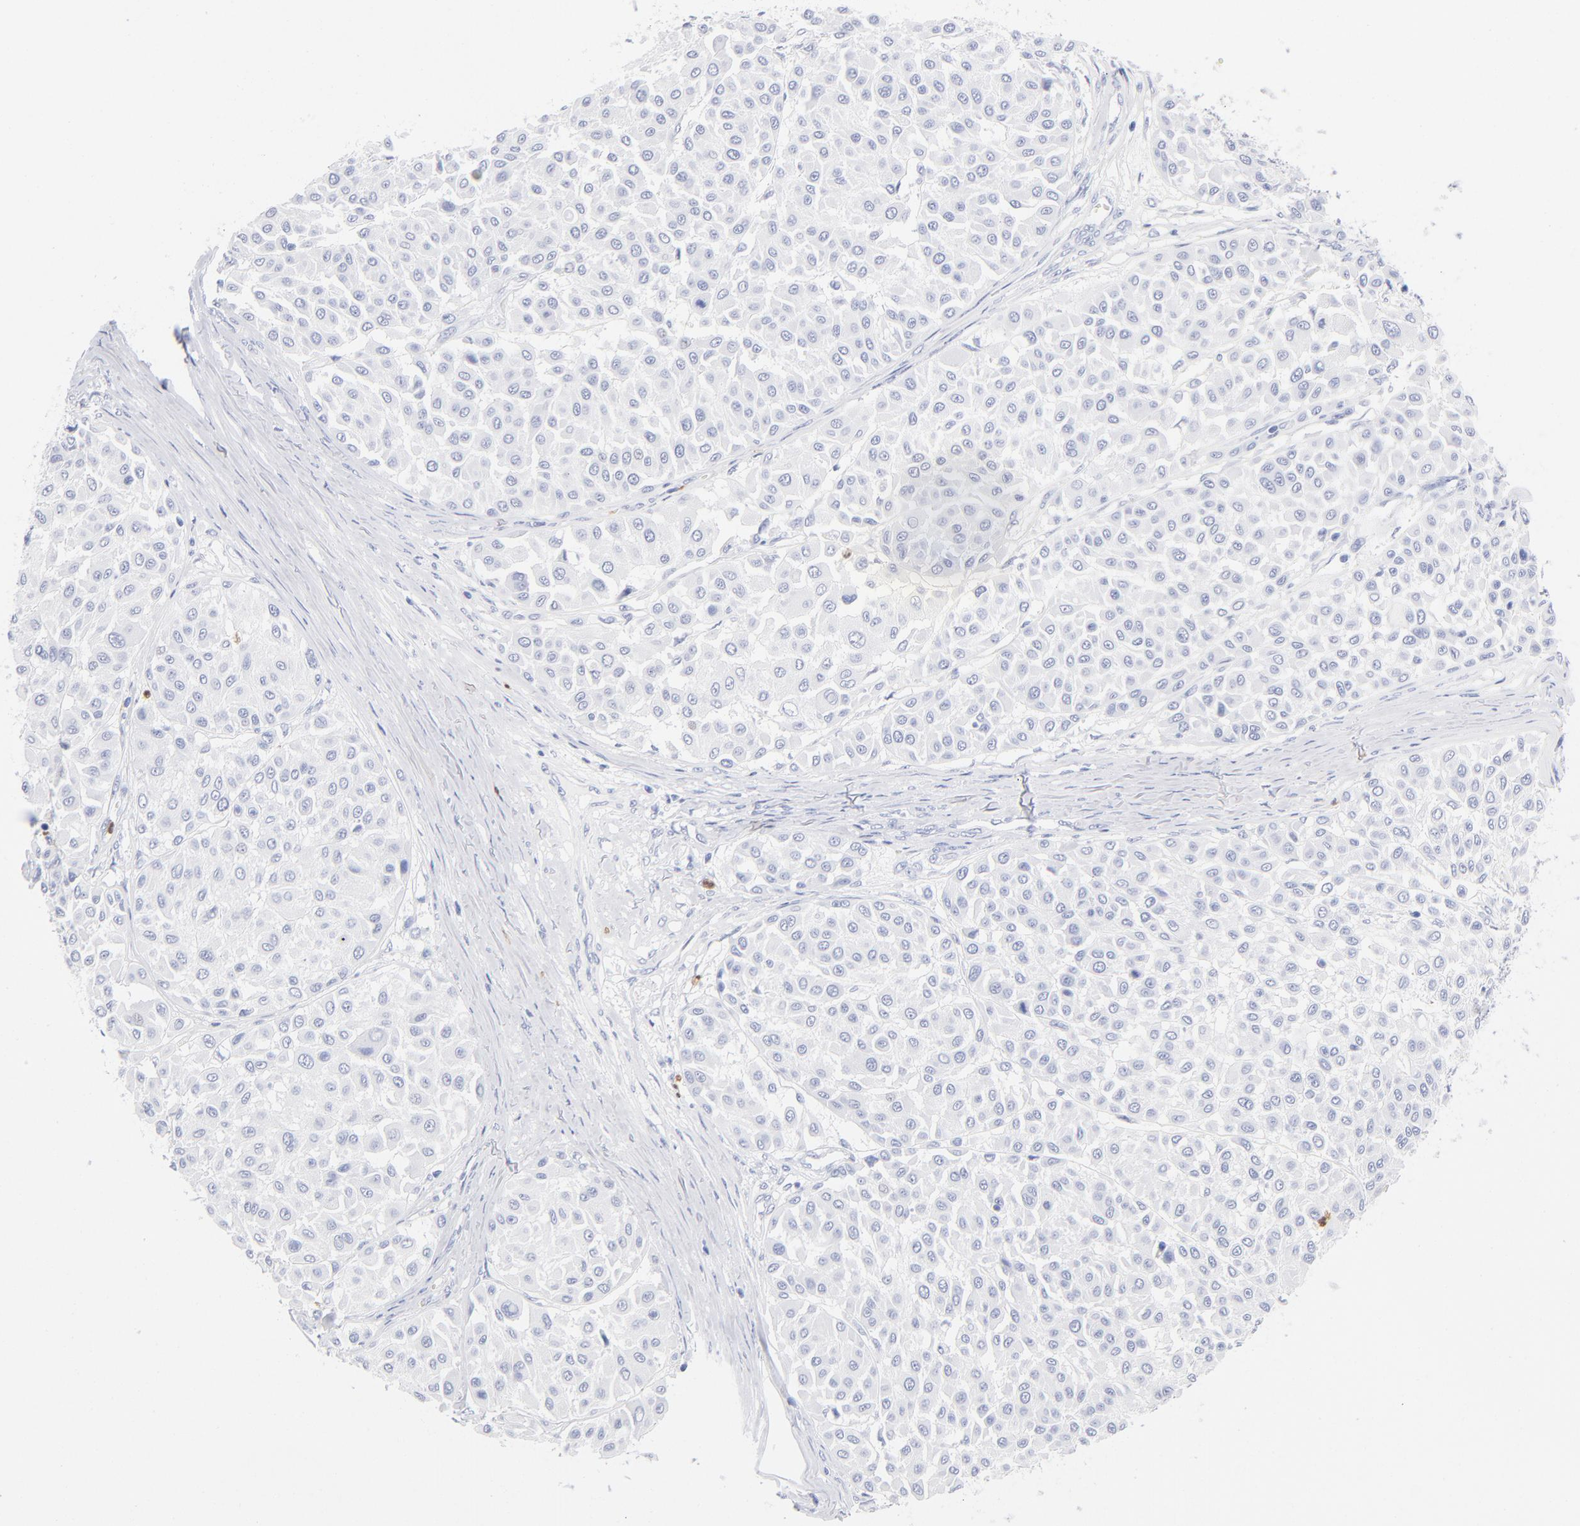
{"staining": {"intensity": "negative", "quantity": "none", "location": "none"}, "tissue": "melanoma", "cell_type": "Tumor cells", "image_type": "cancer", "snomed": [{"axis": "morphology", "description": "Malignant melanoma, Metastatic site"}, {"axis": "topography", "description": "Soft tissue"}], "caption": "Immunohistochemical staining of malignant melanoma (metastatic site) exhibits no significant expression in tumor cells. The staining was performed using DAB (3,3'-diaminobenzidine) to visualize the protein expression in brown, while the nuclei were stained in blue with hematoxylin (Magnification: 20x).", "gene": "ARG1", "patient": {"sex": "male", "age": 41}}